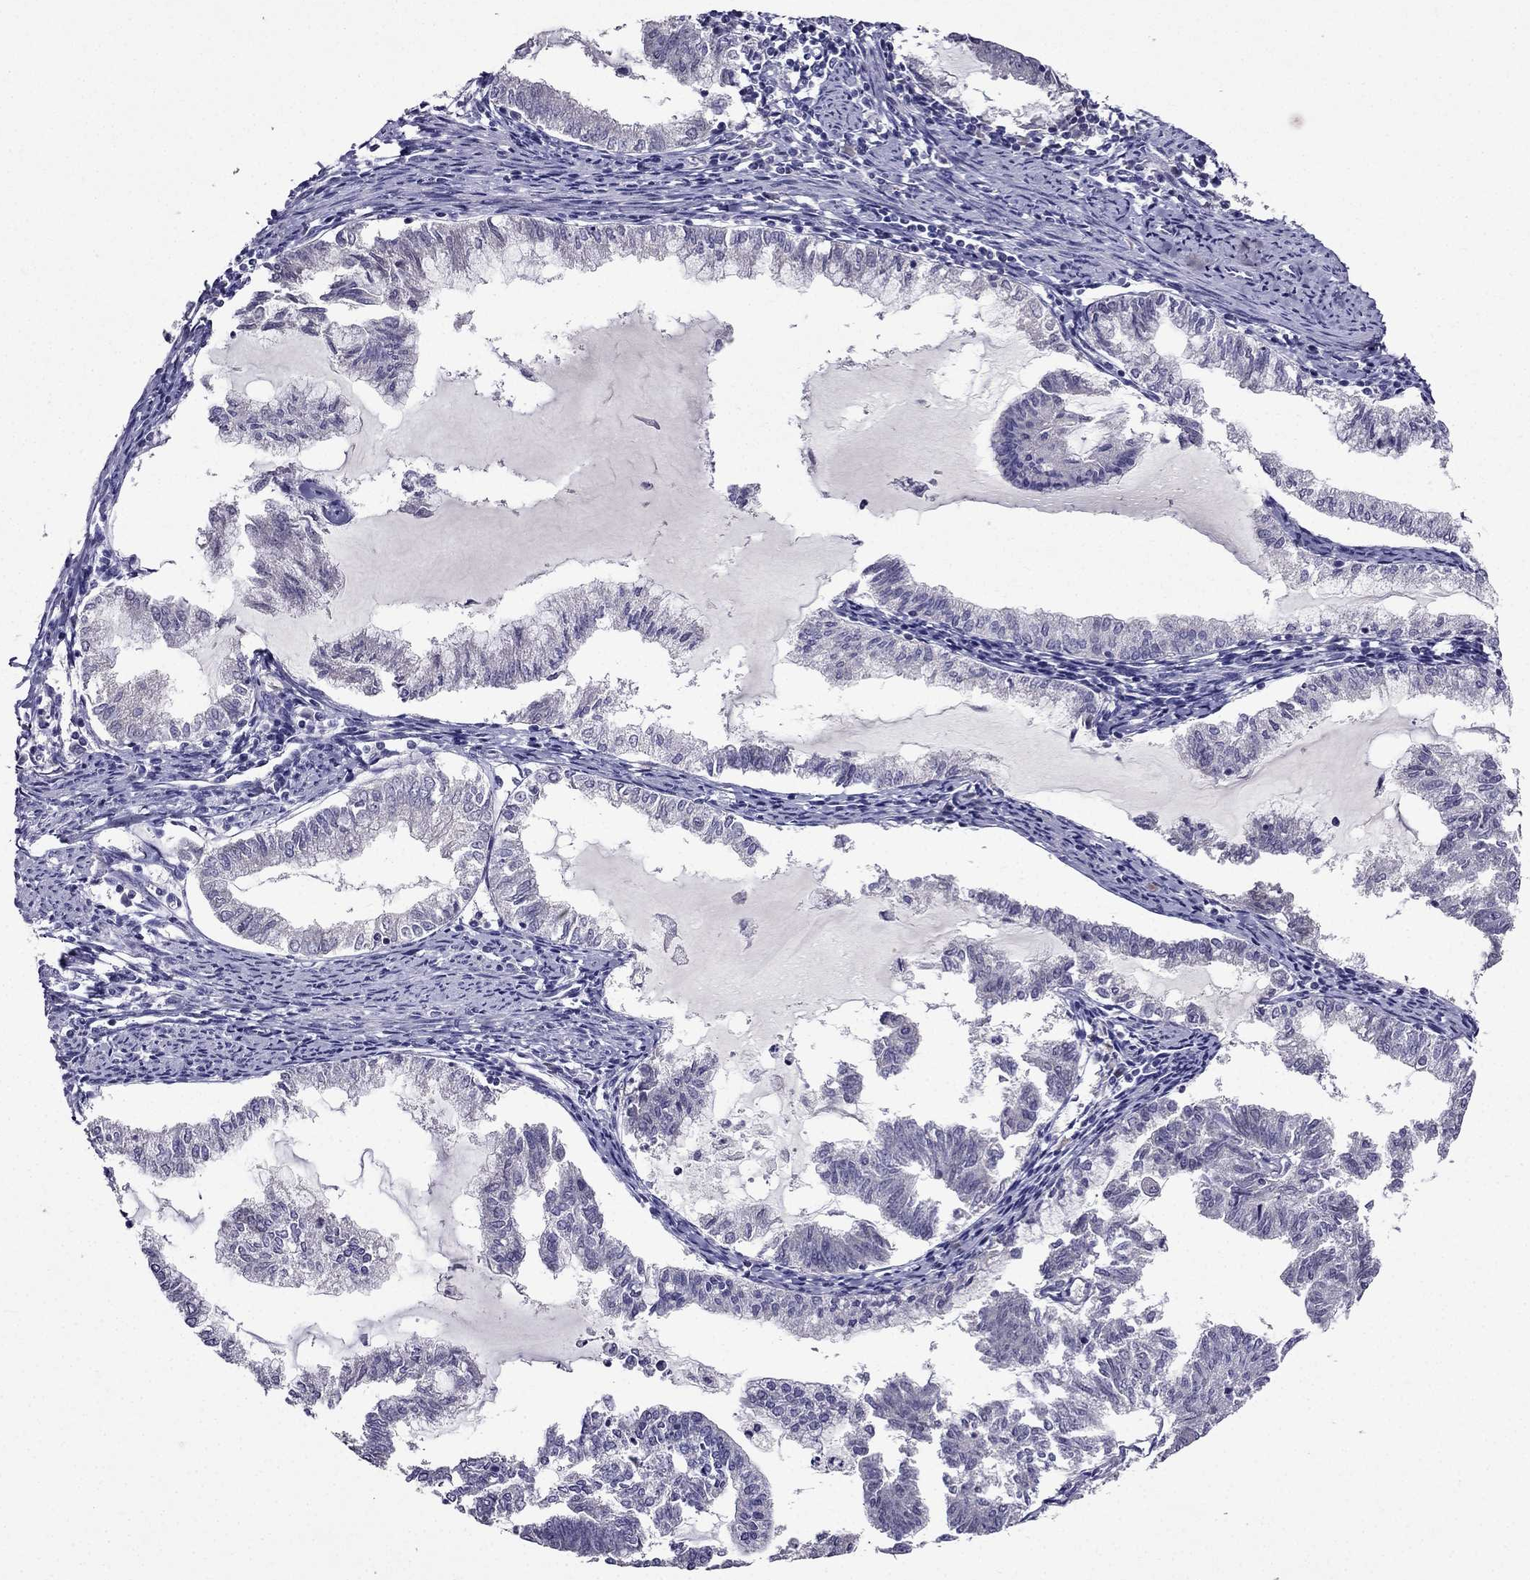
{"staining": {"intensity": "negative", "quantity": "none", "location": "none"}, "tissue": "endometrial cancer", "cell_type": "Tumor cells", "image_type": "cancer", "snomed": [{"axis": "morphology", "description": "Adenocarcinoma, NOS"}, {"axis": "topography", "description": "Endometrium"}], "caption": "Immunohistochemistry (IHC) histopathology image of human endometrial adenocarcinoma stained for a protein (brown), which displays no positivity in tumor cells. (DAB immunohistochemistry (IHC) visualized using brightfield microscopy, high magnification).", "gene": "DUSP15", "patient": {"sex": "female", "age": 79}}